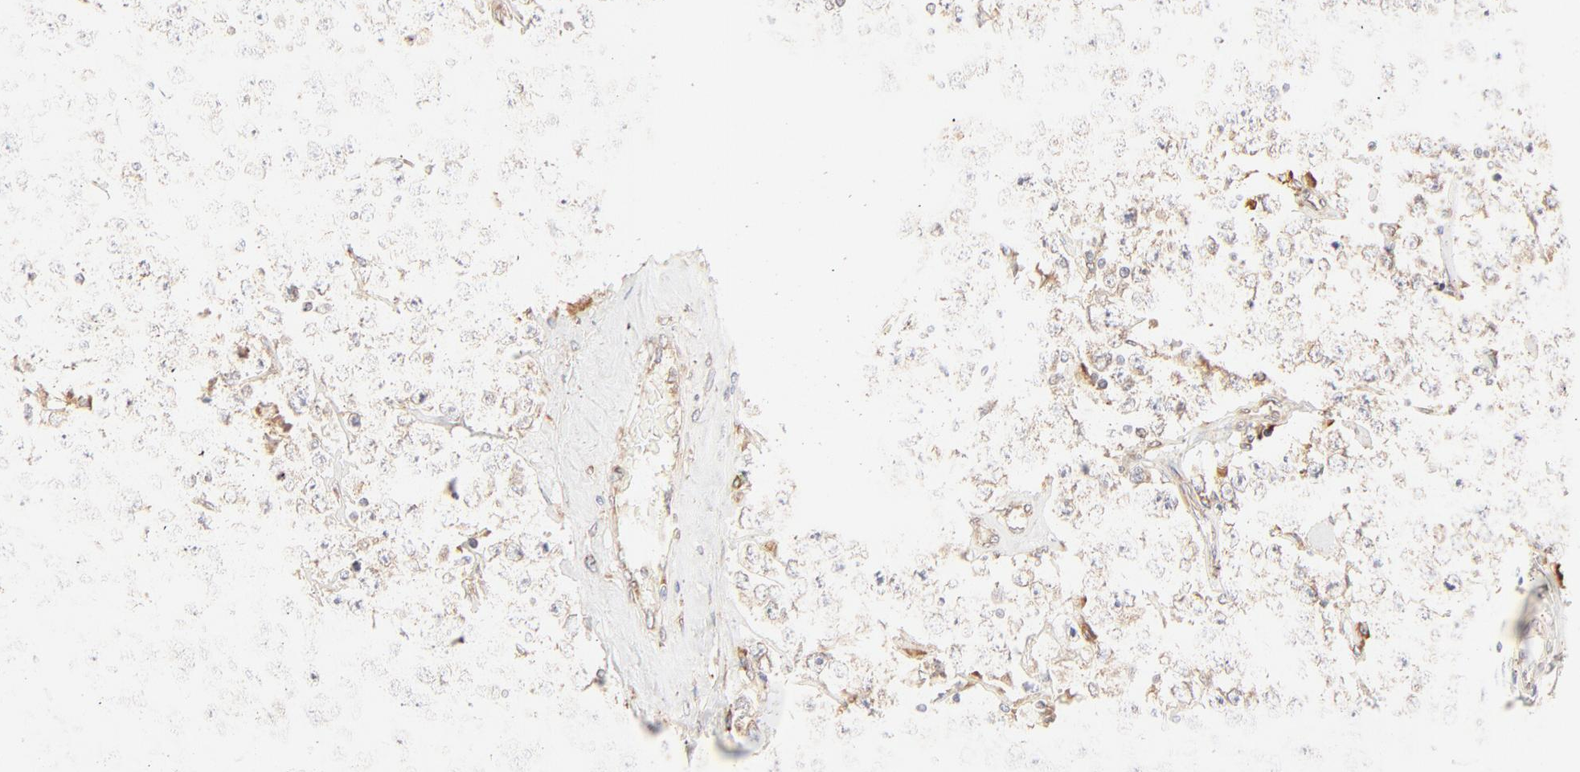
{"staining": {"intensity": "moderate", "quantity": ">75%", "location": "cytoplasmic/membranous"}, "tissue": "testis cancer", "cell_type": "Tumor cells", "image_type": "cancer", "snomed": [{"axis": "morphology", "description": "Seminoma, NOS"}, {"axis": "topography", "description": "Testis"}], "caption": "Human testis seminoma stained with a brown dye reveals moderate cytoplasmic/membranous positive expression in about >75% of tumor cells.", "gene": "PARP12", "patient": {"sex": "male", "age": 52}}